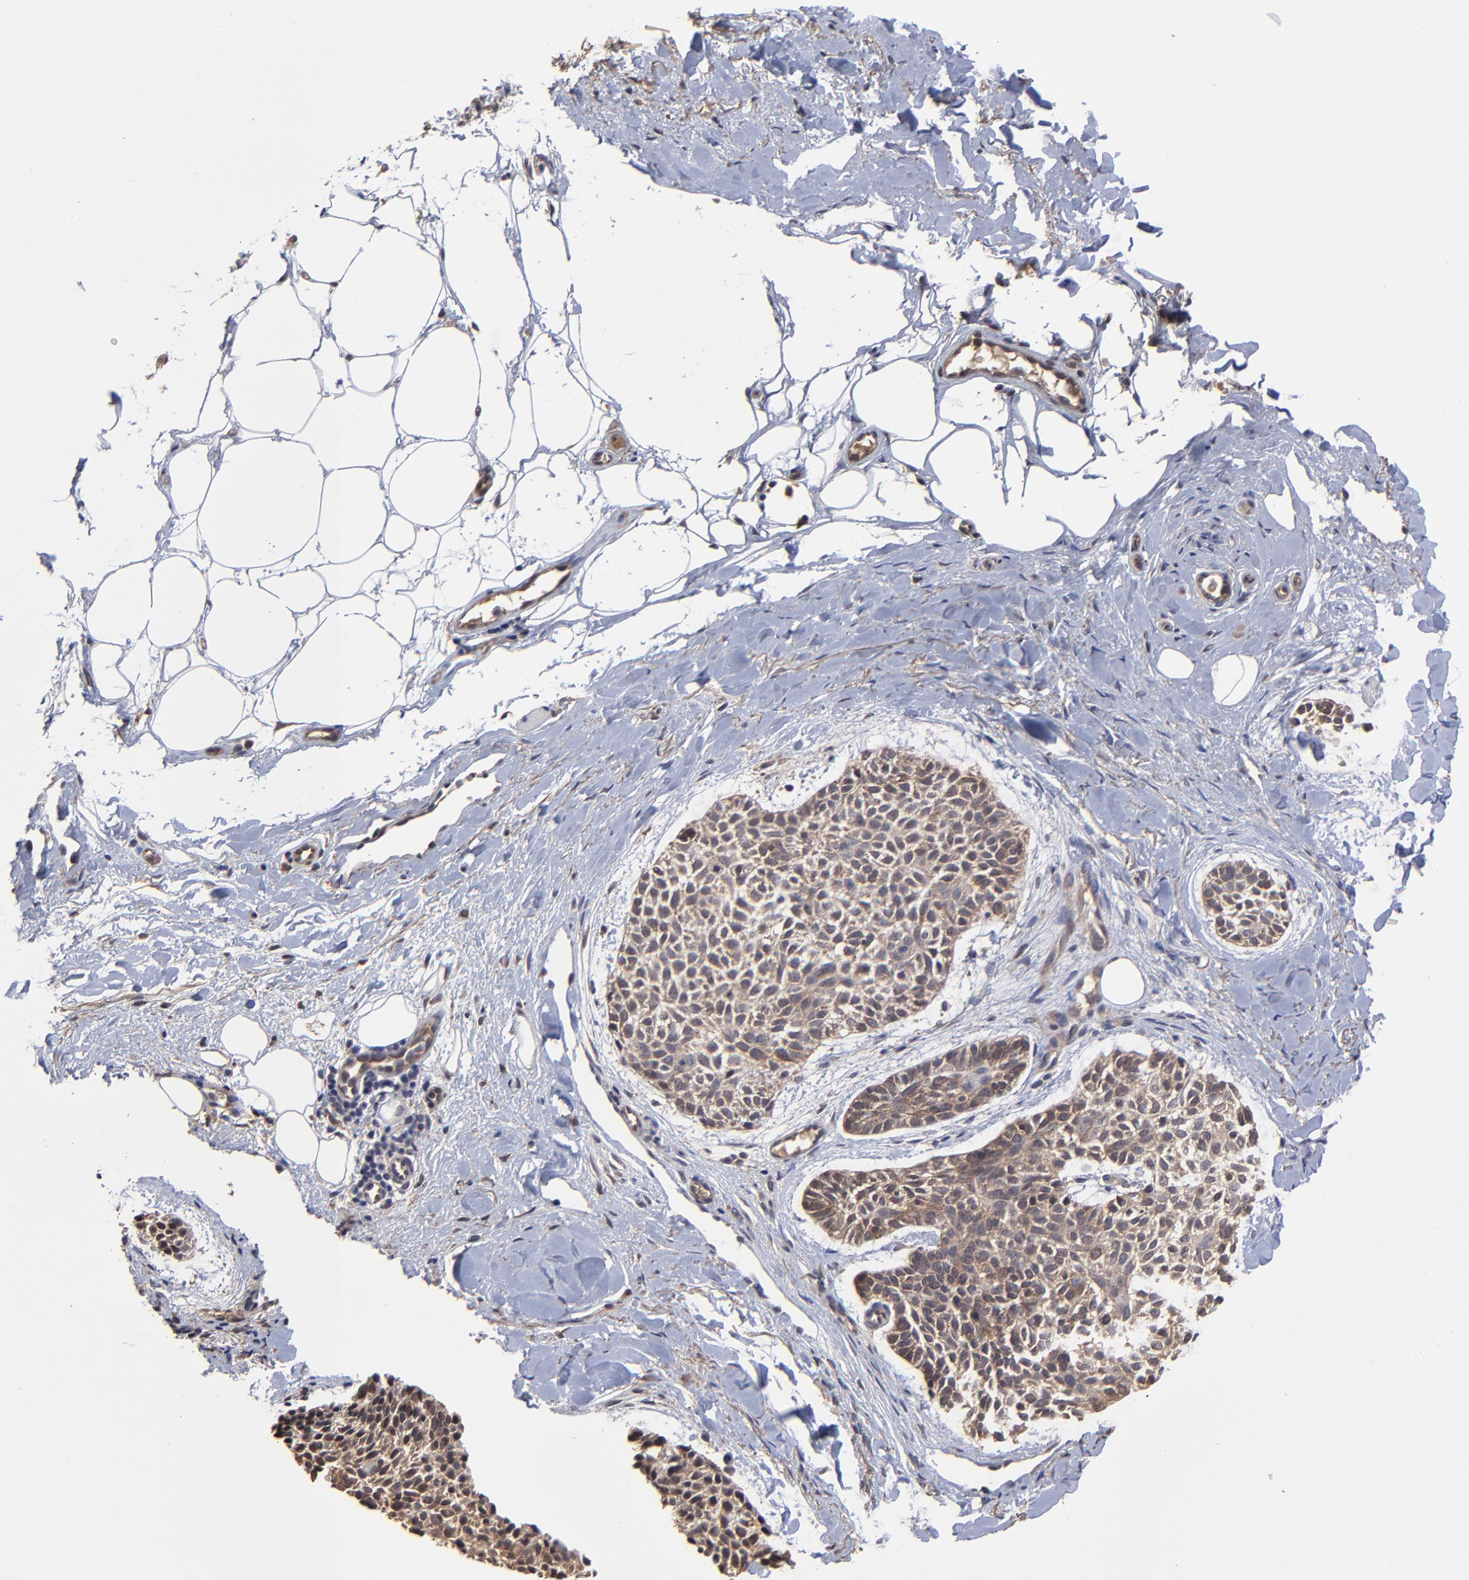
{"staining": {"intensity": "weak", "quantity": ">75%", "location": "cytoplasmic/membranous"}, "tissue": "skin cancer", "cell_type": "Tumor cells", "image_type": "cancer", "snomed": [{"axis": "morphology", "description": "Normal tissue, NOS"}, {"axis": "morphology", "description": "Basal cell carcinoma"}, {"axis": "topography", "description": "Skin"}], "caption": "Immunohistochemistry (IHC) image of neoplastic tissue: skin basal cell carcinoma stained using immunohistochemistry shows low levels of weak protein expression localized specifically in the cytoplasmic/membranous of tumor cells, appearing as a cytoplasmic/membranous brown color.", "gene": "CHL1", "patient": {"sex": "female", "age": 70}}